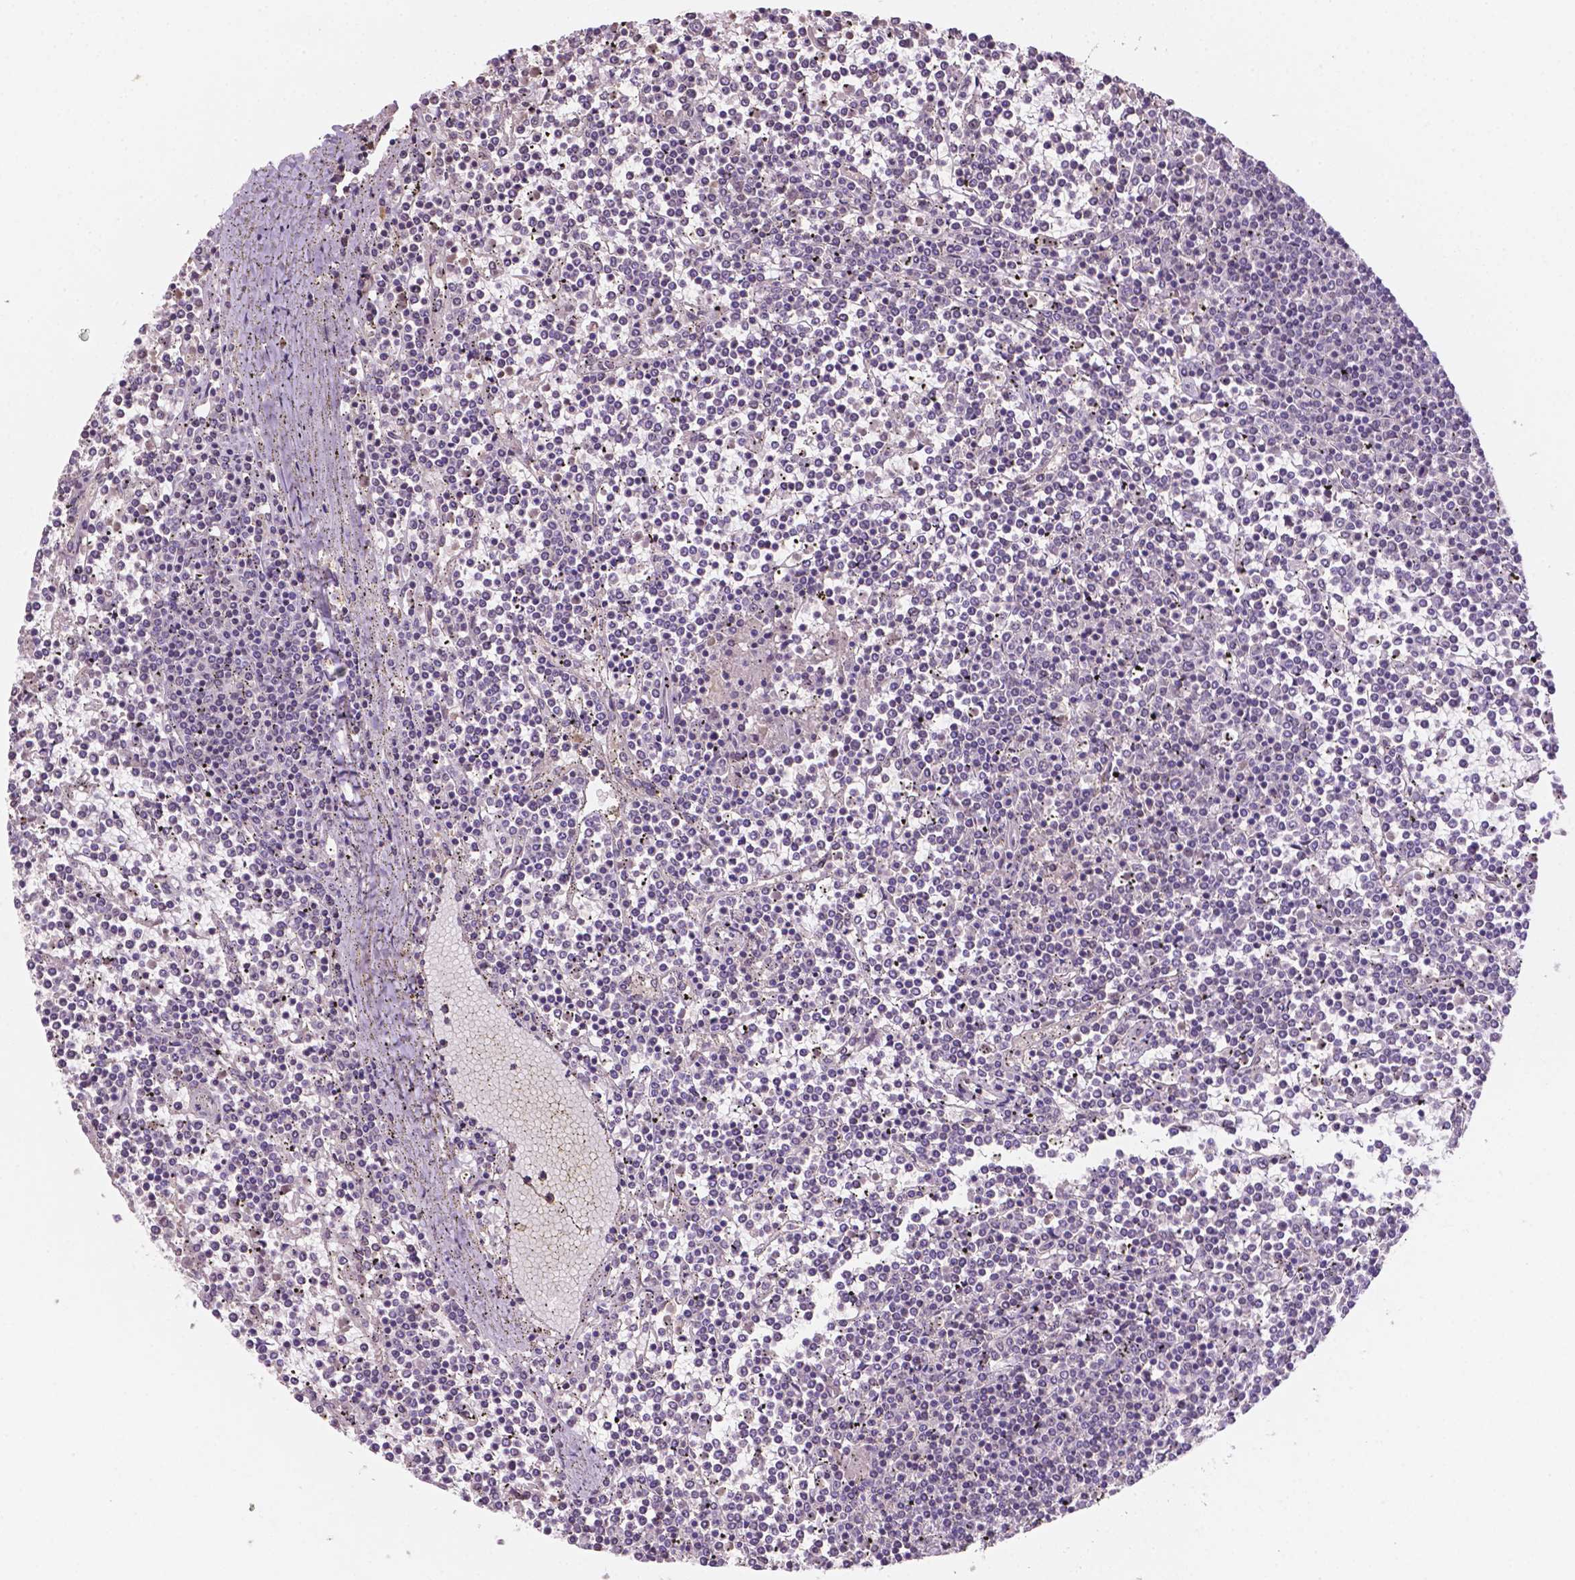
{"staining": {"intensity": "negative", "quantity": "none", "location": "none"}, "tissue": "lymphoma", "cell_type": "Tumor cells", "image_type": "cancer", "snomed": [{"axis": "morphology", "description": "Malignant lymphoma, non-Hodgkin's type, Low grade"}, {"axis": "topography", "description": "Spleen"}], "caption": "A micrograph of lymphoma stained for a protein shows no brown staining in tumor cells.", "gene": "SHLD3", "patient": {"sex": "female", "age": 19}}